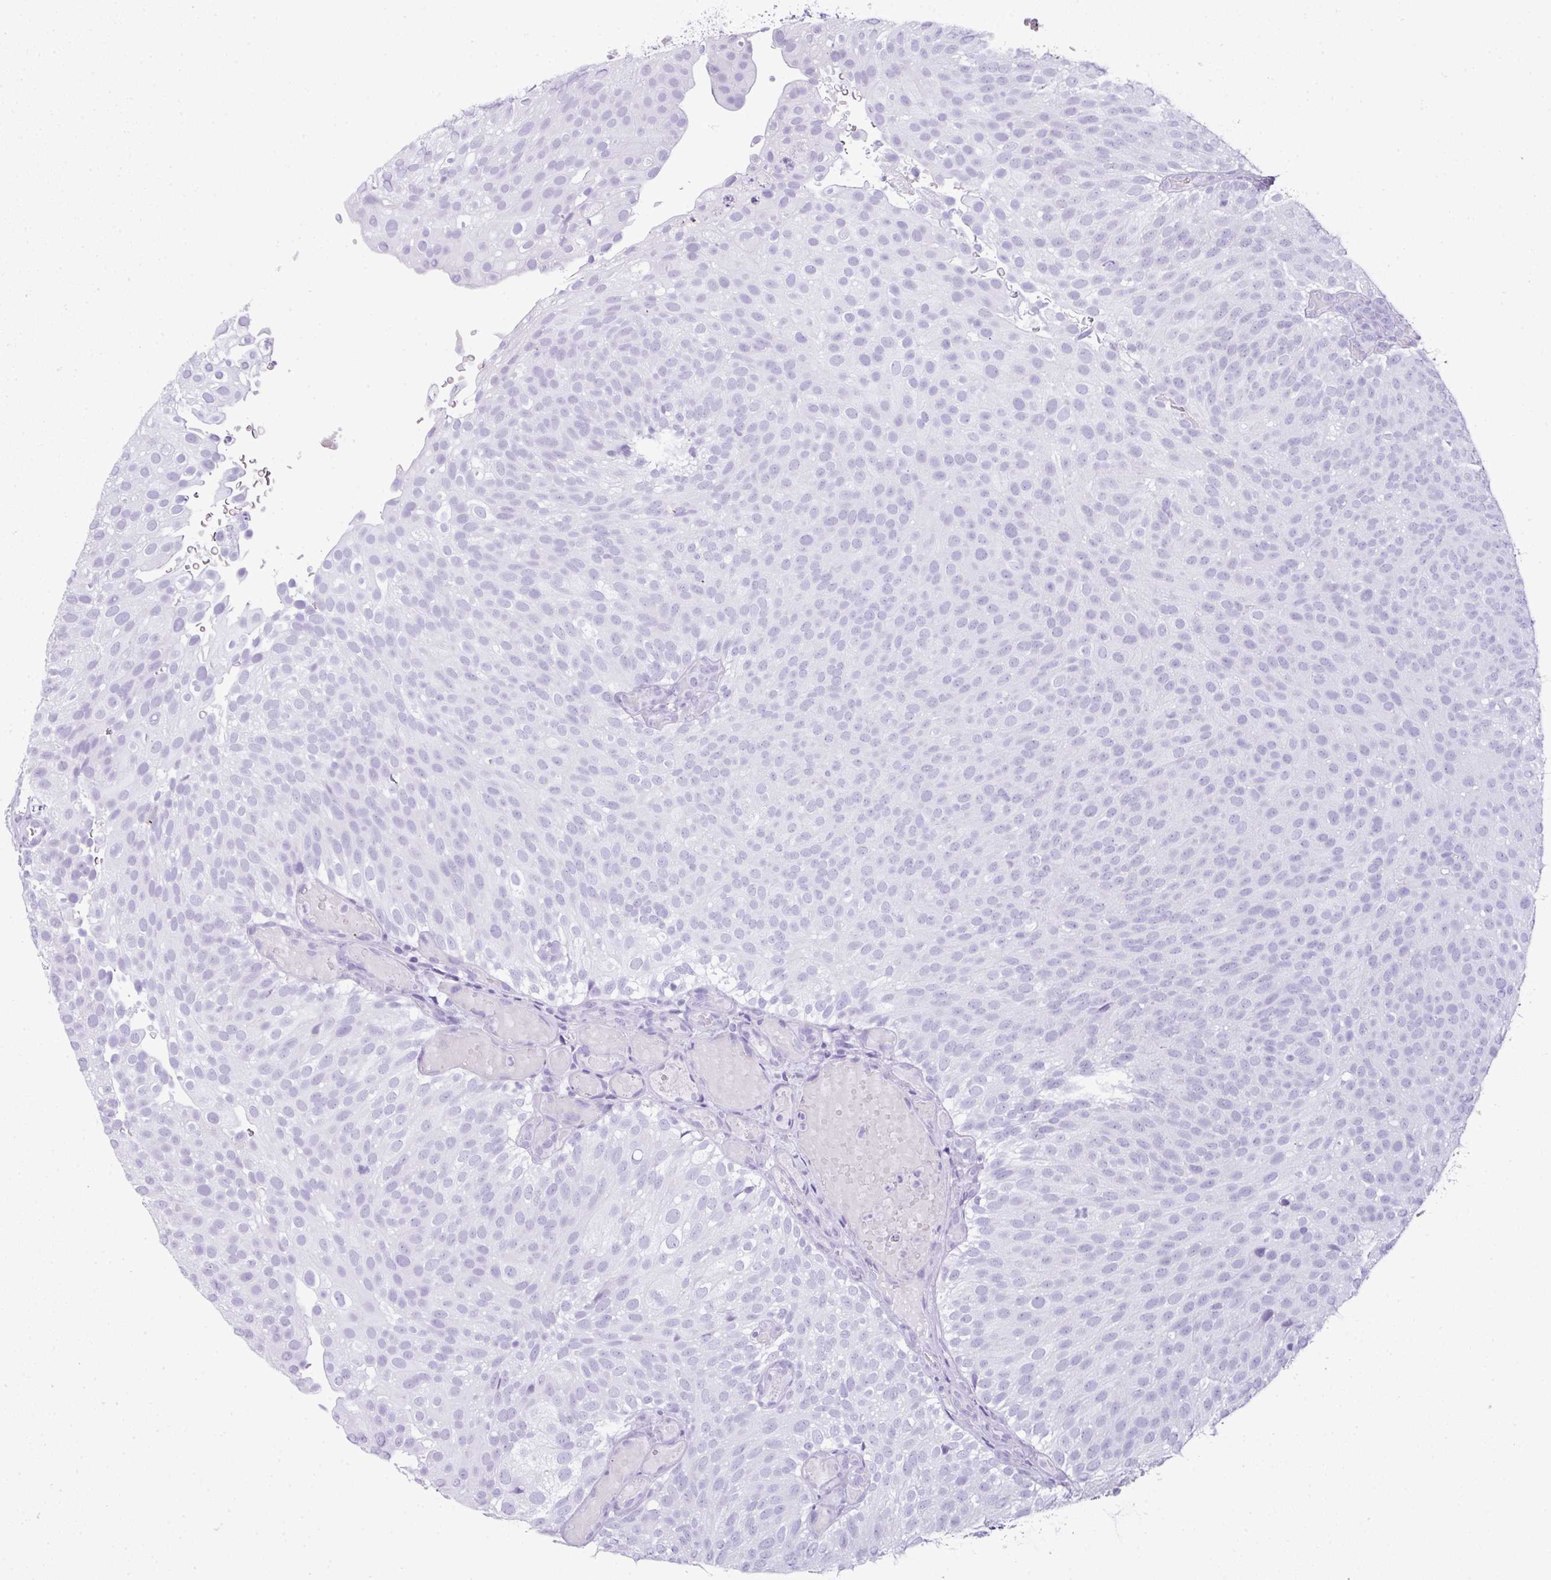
{"staining": {"intensity": "negative", "quantity": "none", "location": "none"}, "tissue": "urothelial cancer", "cell_type": "Tumor cells", "image_type": "cancer", "snomed": [{"axis": "morphology", "description": "Urothelial carcinoma, Low grade"}, {"axis": "topography", "description": "Urinary bladder"}], "caption": "Tumor cells are negative for brown protein staining in low-grade urothelial carcinoma.", "gene": "TNP1", "patient": {"sex": "male", "age": 78}}